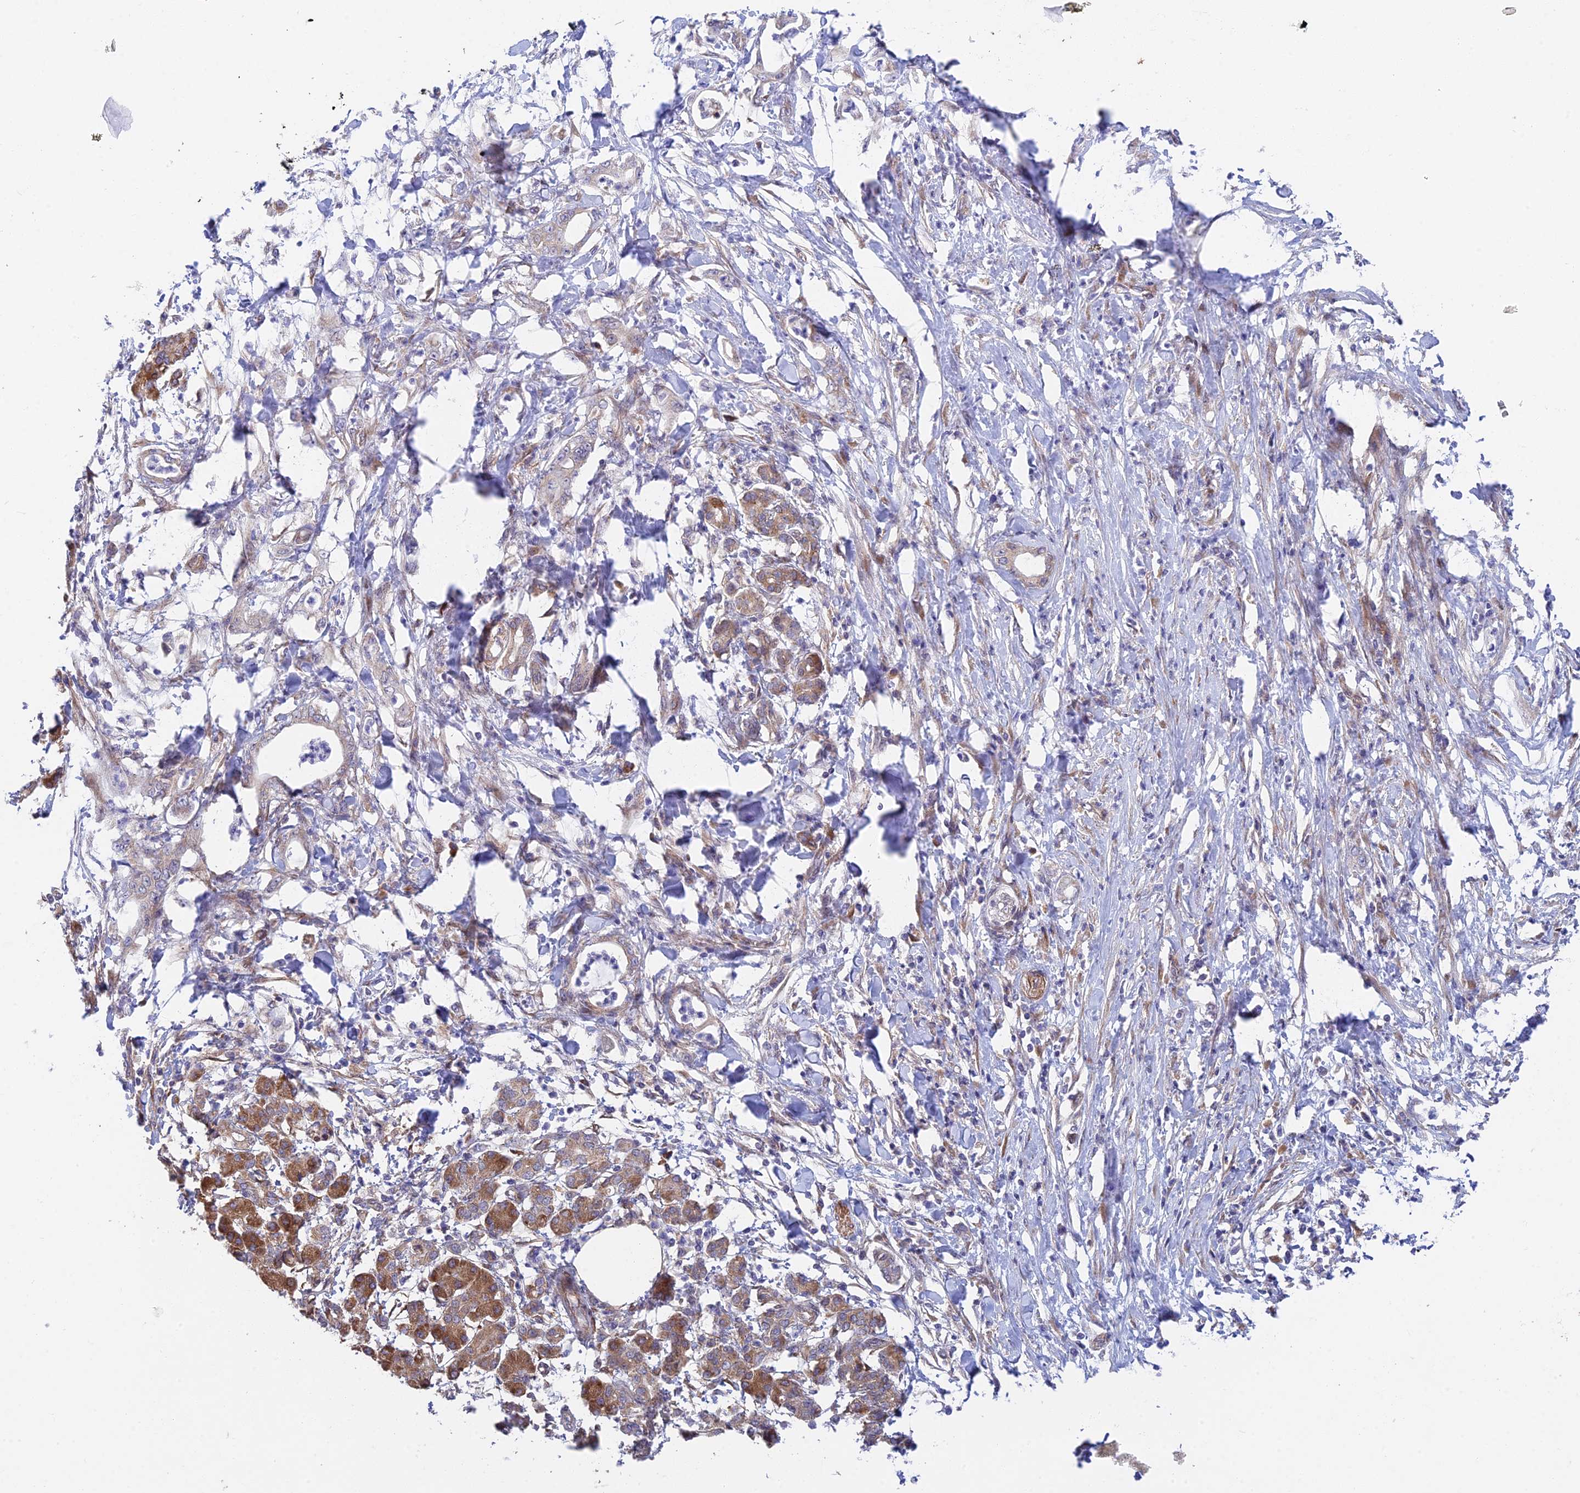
{"staining": {"intensity": "weak", "quantity": "<25%", "location": "cytoplasmic/membranous"}, "tissue": "pancreatic cancer", "cell_type": "Tumor cells", "image_type": "cancer", "snomed": [{"axis": "morphology", "description": "Normal tissue, NOS"}, {"axis": "morphology", "description": "Adenocarcinoma, NOS"}, {"axis": "topography", "description": "Pancreas"}], "caption": "This is a photomicrograph of IHC staining of pancreatic cancer, which shows no expression in tumor cells.", "gene": "INCA1", "patient": {"sex": "female", "age": 55}}